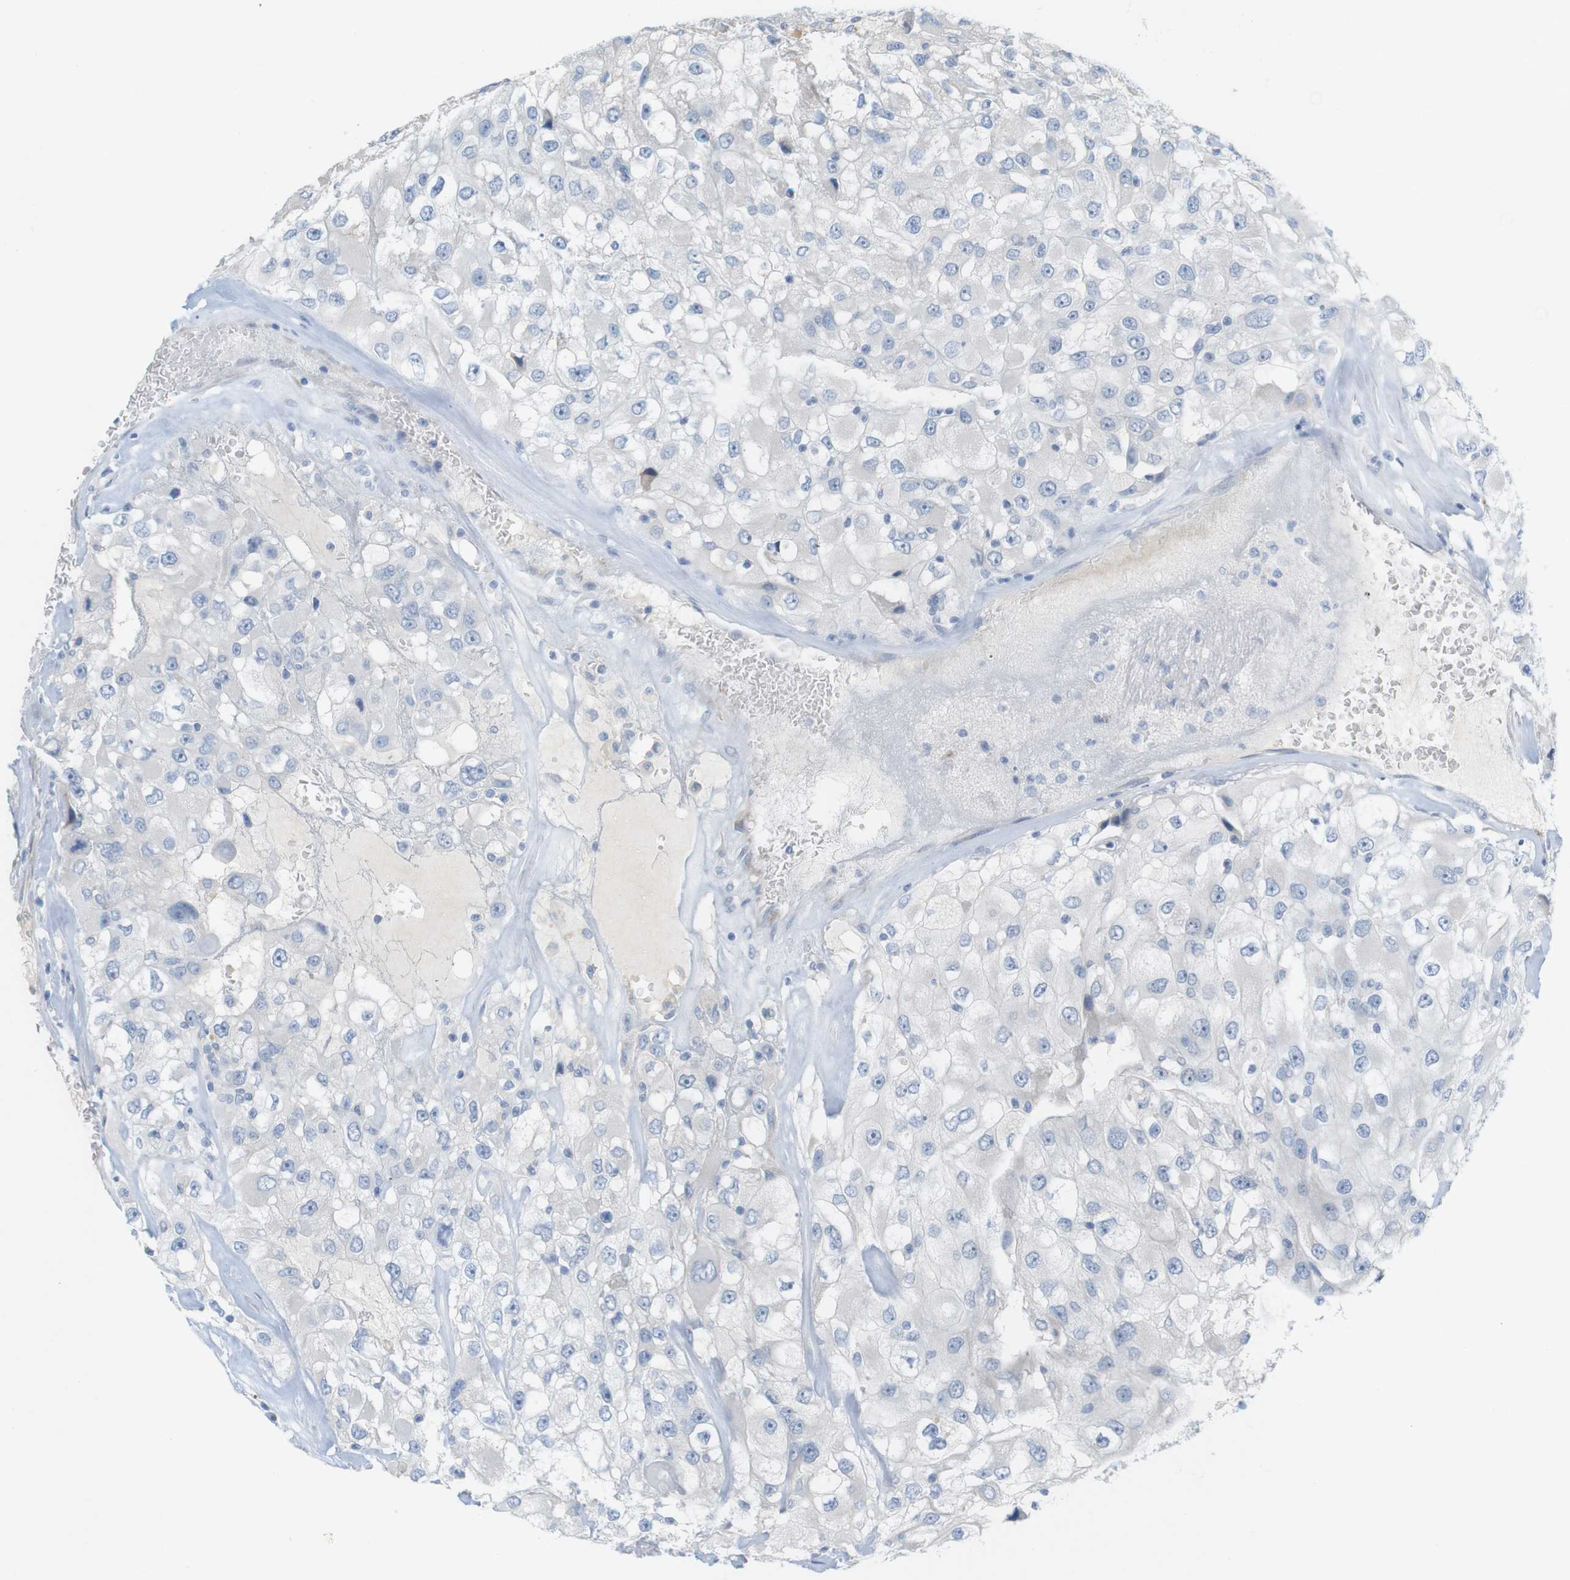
{"staining": {"intensity": "negative", "quantity": "none", "location": "none"}, "tissue": "renal cancer", "cell_type": "Tumor cells", "image_type": "cancer", "snomed": [{"axis": "morphology", "description": "Adenocarcinoma, NOS"}, {"axis": "topography", "description": "Kidney"}], "caption": "This image is of renal cancer (adenocarcinoma) stained with immunohistochemistry (IHC) to label a protein in brown with the nuclei are counter-stained blue. There is no staining in tumor cells.", "gene": "RGS9", "patient": {"sex": "female", "age": 52}}